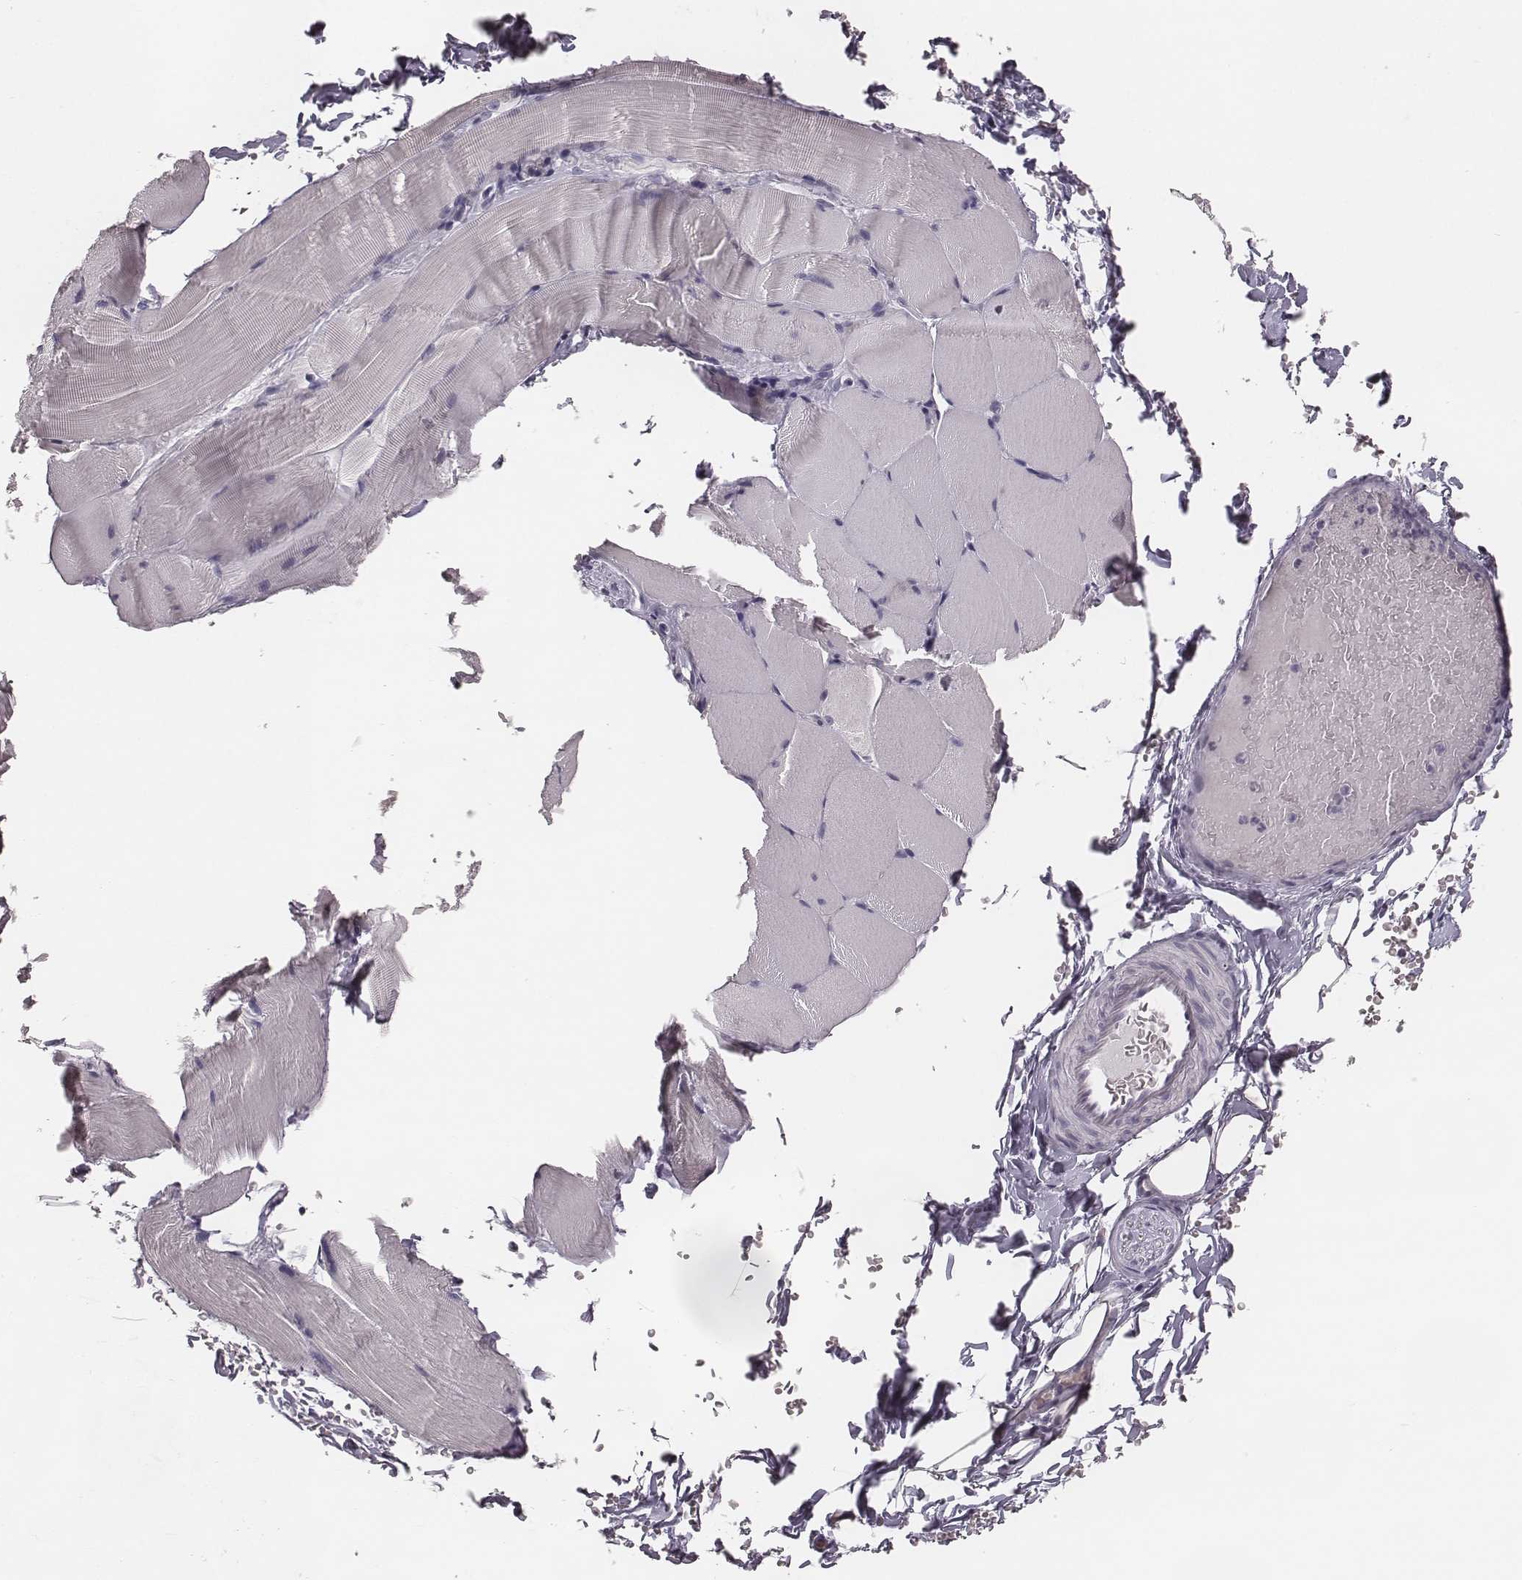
{"staining": {"intensity": "negative", "quantity": "none", "location": "none"}, "tissue": "skeletal muscle", "cell_type": "Myocytes", "image_type": "normal", "snomed": [{"axis": "morphology", "description": "Normal tissue, NOS"}, {"axis": "topography", "description": "Skeletal muscle"}], "caption": "The IHC image has no significant staining in myocytes of skeletal muscle.", "gene": "CSHL1", "patient": {"sex": "female", "age": 37}}